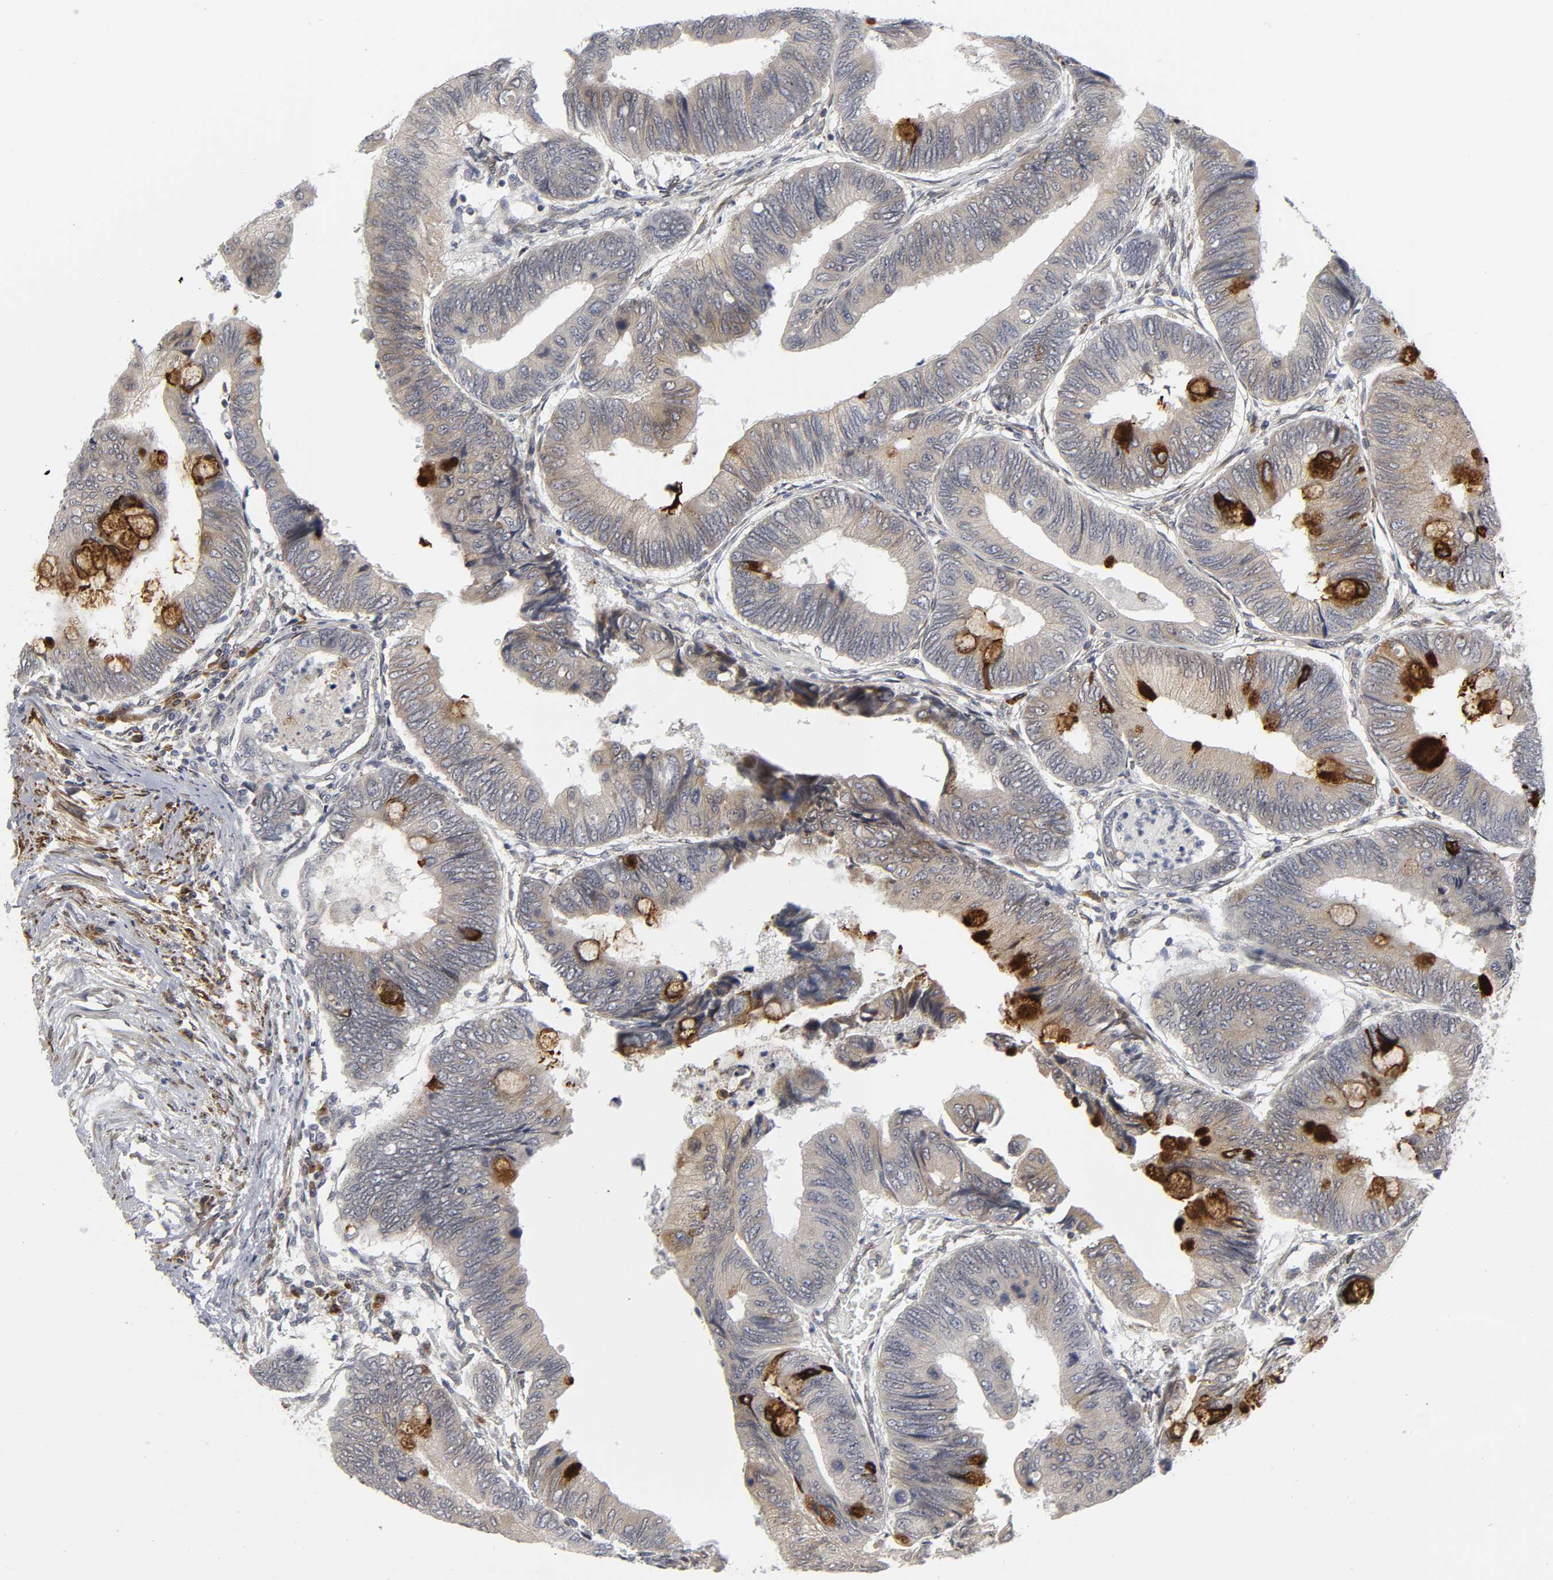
{"staining": {"intensity": "strong", "quantity": "<25%", "location": "cytoplasmic/membranous"}, "tissue": "colorectal cancer", "cell_type": "Tumor cells", "image_type": "cancer", "snomed": [{"axis": "morphology", "description": "Normal tissue, NOS"}, {"axis": "morphology", "description": "Adenocarcinoma, NOS"}, {"axis": "topography", "description": "Rectum"}, {"axis": "topography", "description": "Peripheral nerve tissue"}], "caption": "IHC of human colorectal adenocarcinoma reveals medium levels of strong cytoplasmic/membranous staining in about <25% of tumor cells. The staining was performed using DAB, with brown indicating positive protein expression. Nuclei are stained blue with hematoxylin.", "gene": "ASB6", "patient": {"sex": "male", "age": 92}}